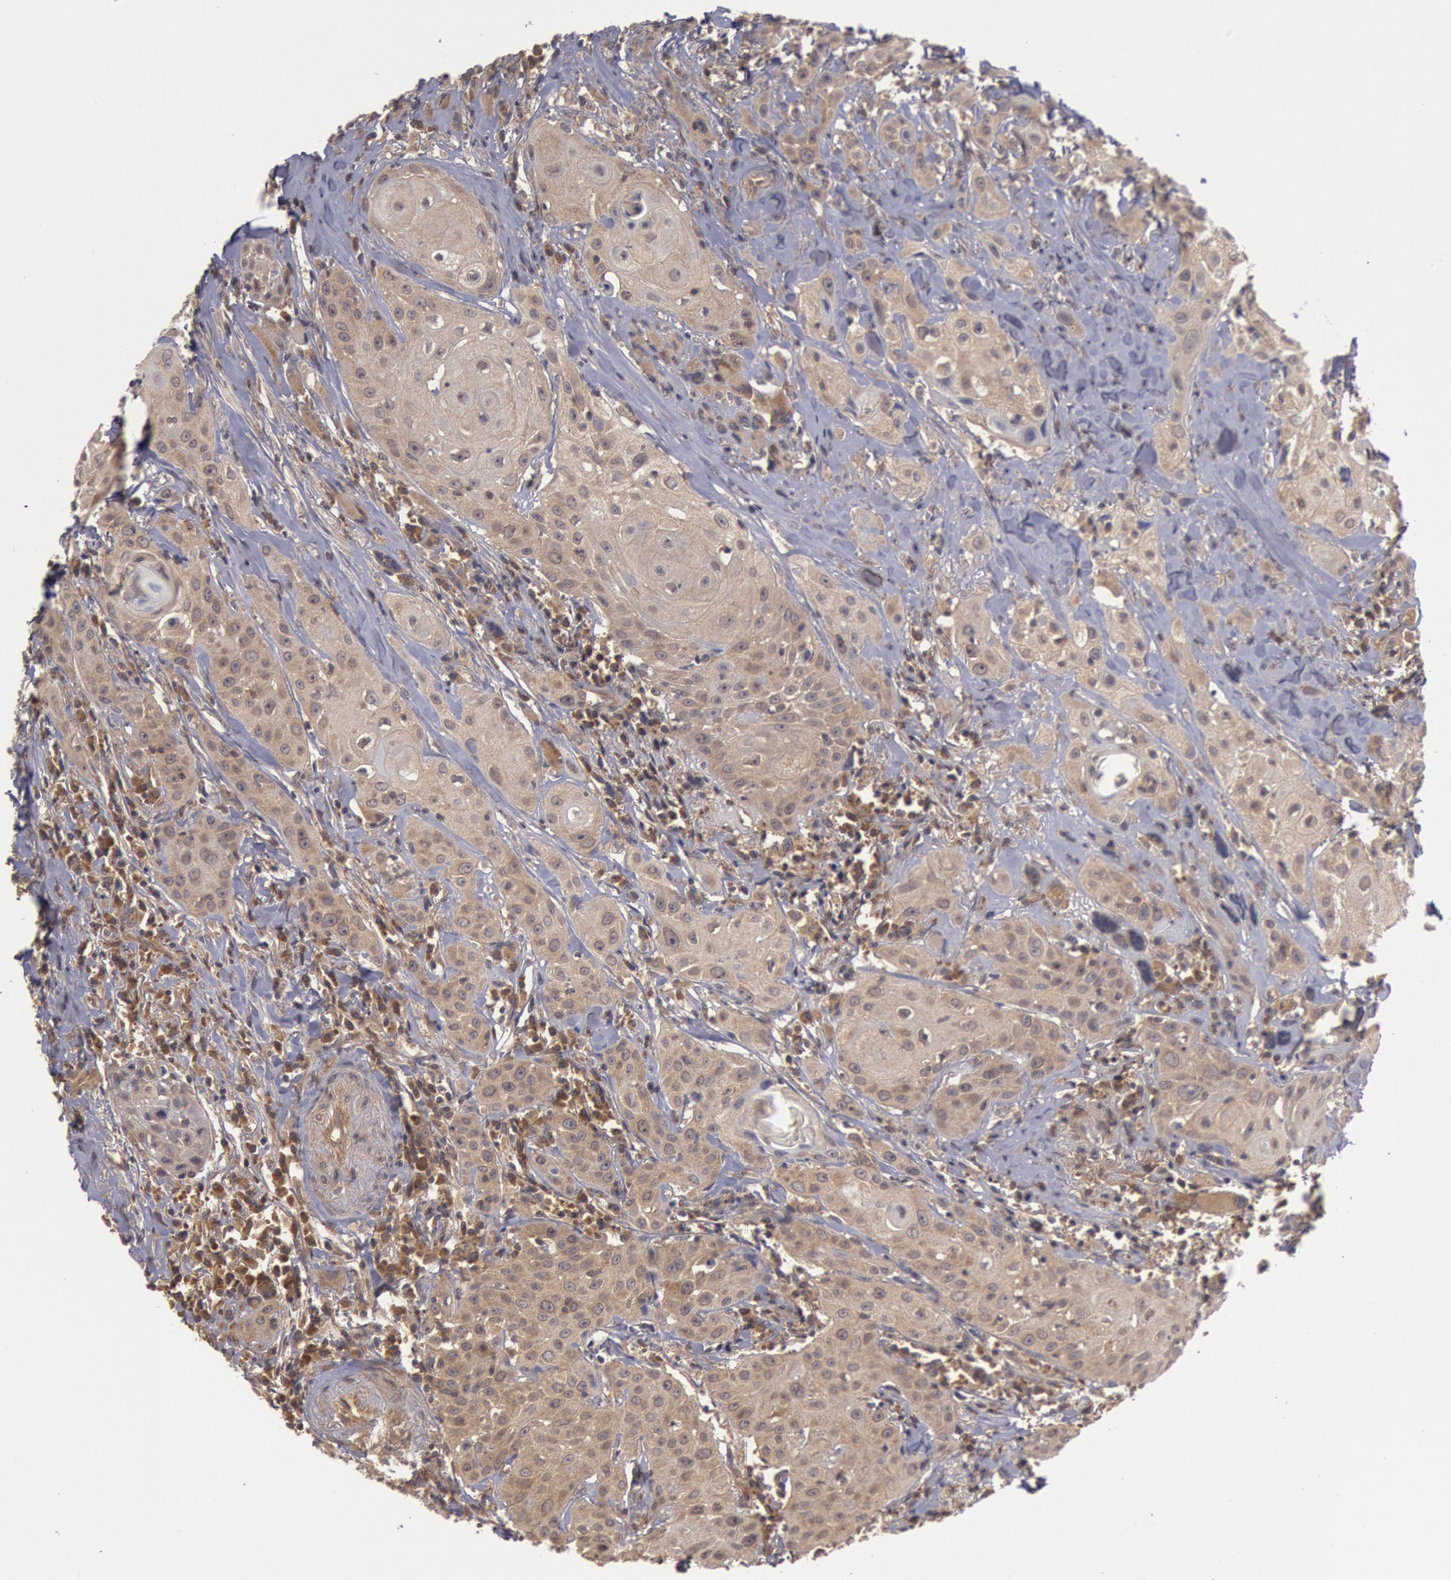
{"staining": {"intensity": "weak", "quantity": ">75%", "location": "cytoplasmic/membranous"}, "tissue": "head and neck cancer", "cell_type": "Tumor cells", "image_type": "cancer", "snomed": [{"axis": "morphology", "description": "Squamous cell carcinoma, NOS"}, {"axis": "topography", "description": "Oral tissue"}, {"axis": "topography", "description": "Head-Neck"}], "caption": "Squamous cell carcinoma (head and neck) was stained to show a protein in brown. There is low levels of weak cytoplasmic/membranous staining in about >75% of tumor cells.", "gene": "BRAF", "patient": {"sex": "female", "age": 82}}